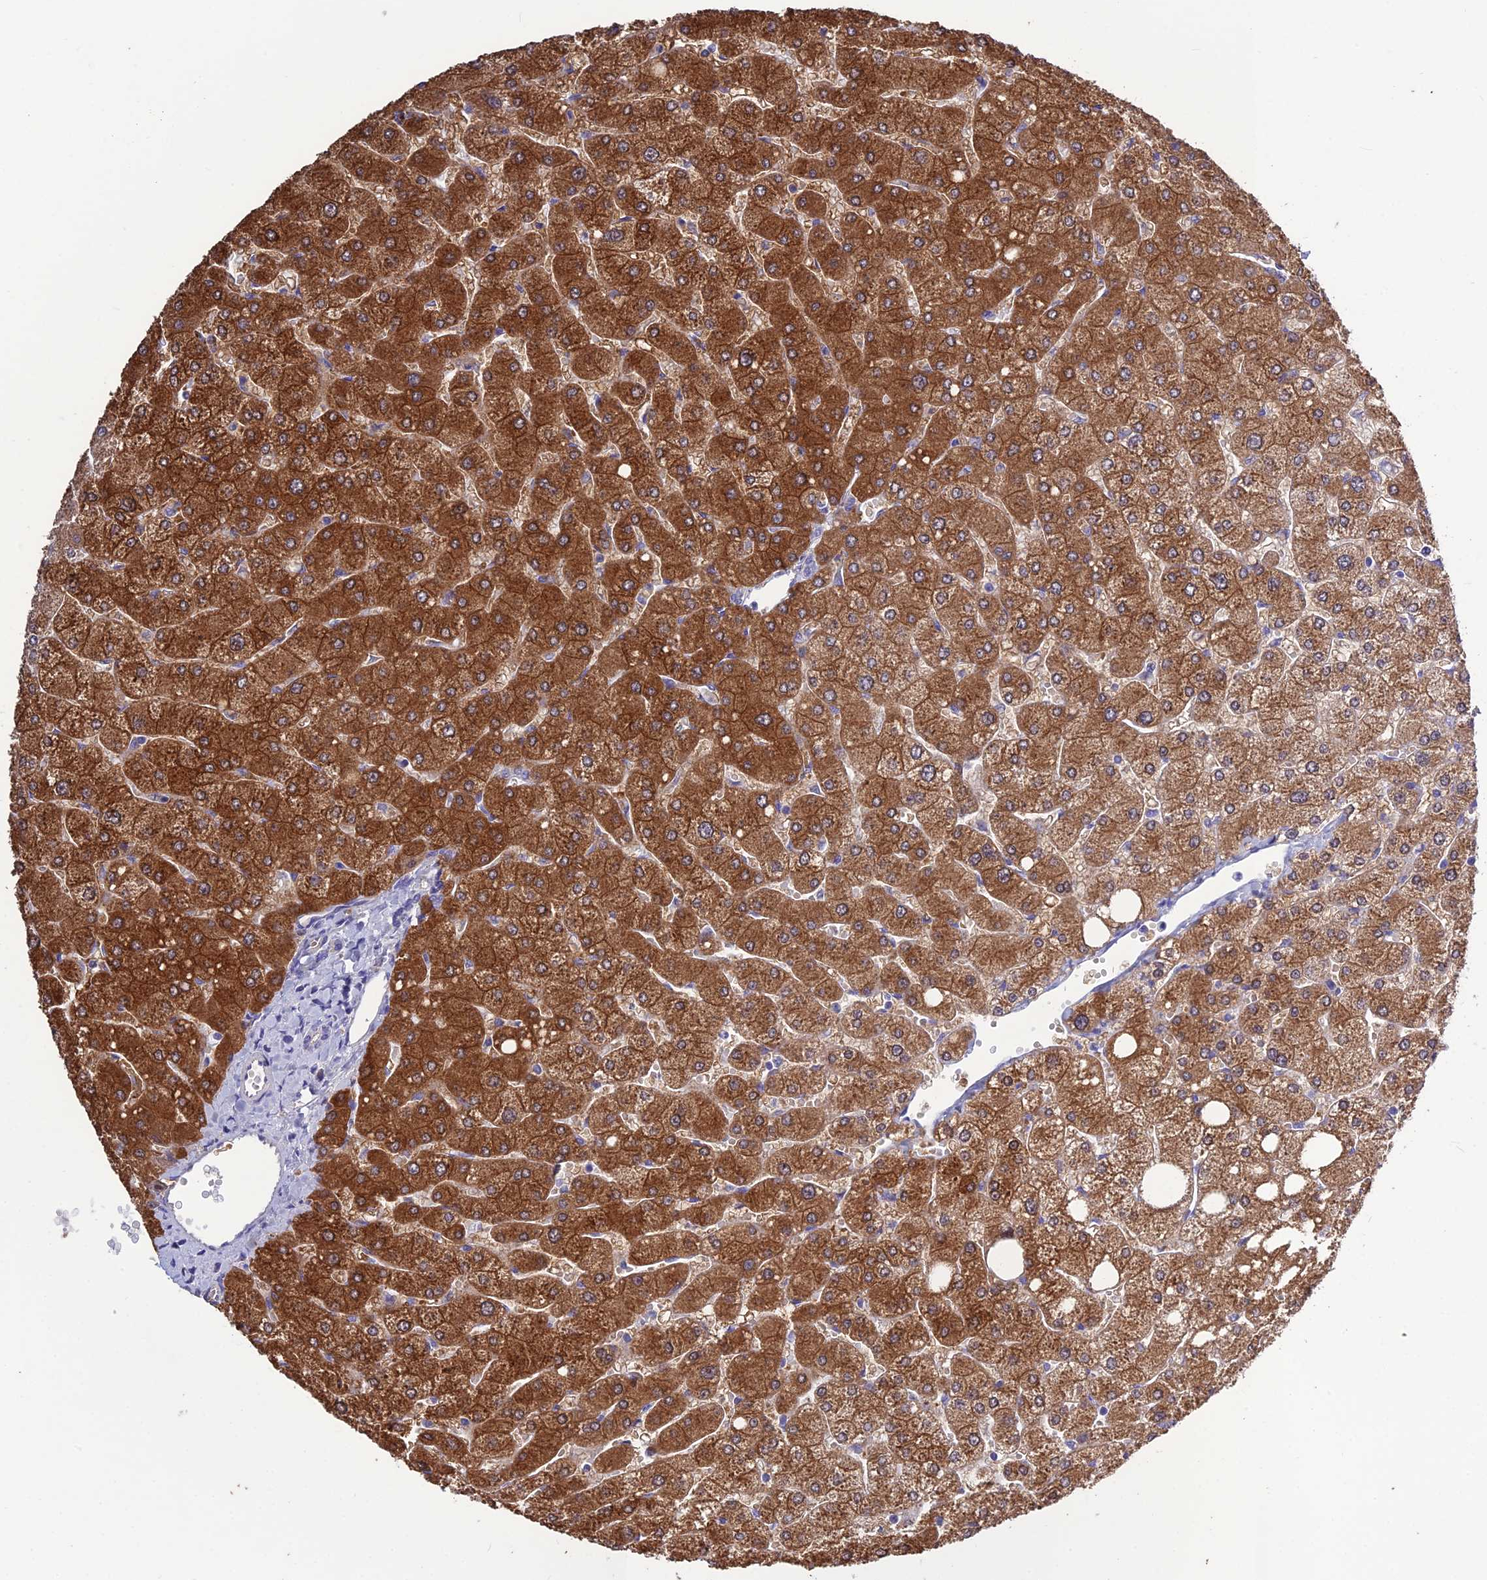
{"staining": {"intensity": "negative", "quantity": "none", "location": "none"}, "tissue": "liver", "cell_type": "Cholangiocytes", "image_type": "normal", "snomed": [{"axis": "morphology", "description": "Normal tissue, NOS"}, {"axis": "topography", "description": "Liver"}], "caption": "This is an immunohistochemistry (IHC) histopathology image of normal human liver. There is no positivity in cholangiocytes.", "gene": "BHMT2", "patient": {"sex": "male", "age": 55}}